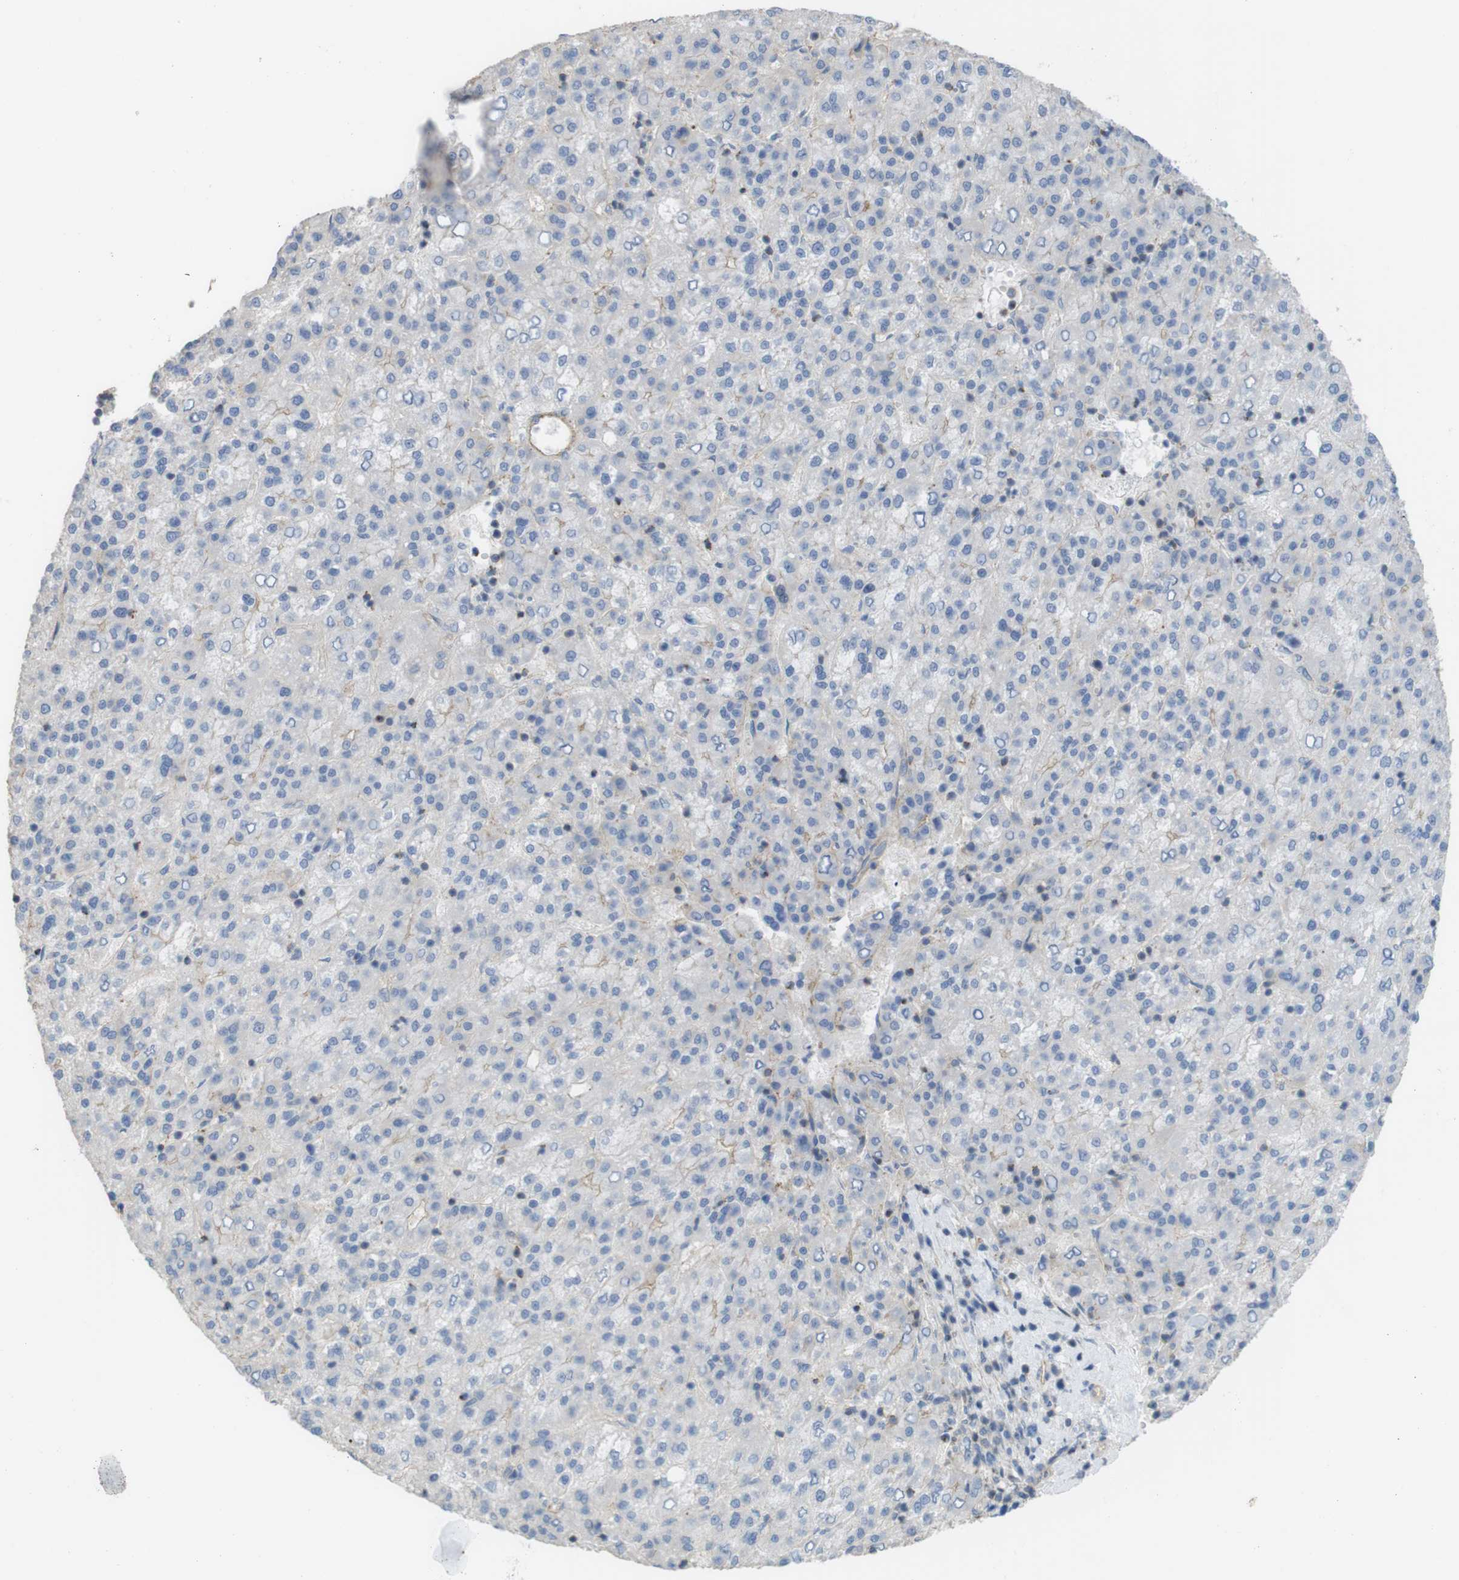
{"staining": {"intensity": "weak", "quantity": "<25%", "location": "cytoplasmic/membranous"}, "tissue": "liver cancer", "cell_type": "Tumor cells", "image_type": "cancer", "snomed": [{"axis": "morphology", "description": "Carcinoma, Hepatocellular, NOS"}, {"axis": "topography", "description": "Liver"}], "caption": "An image of liver cancer stained for a protein demonstrates no brown staining in tumor cells.", "gene": "PREX2", "patient": {"sex": "female", "age": 58}}